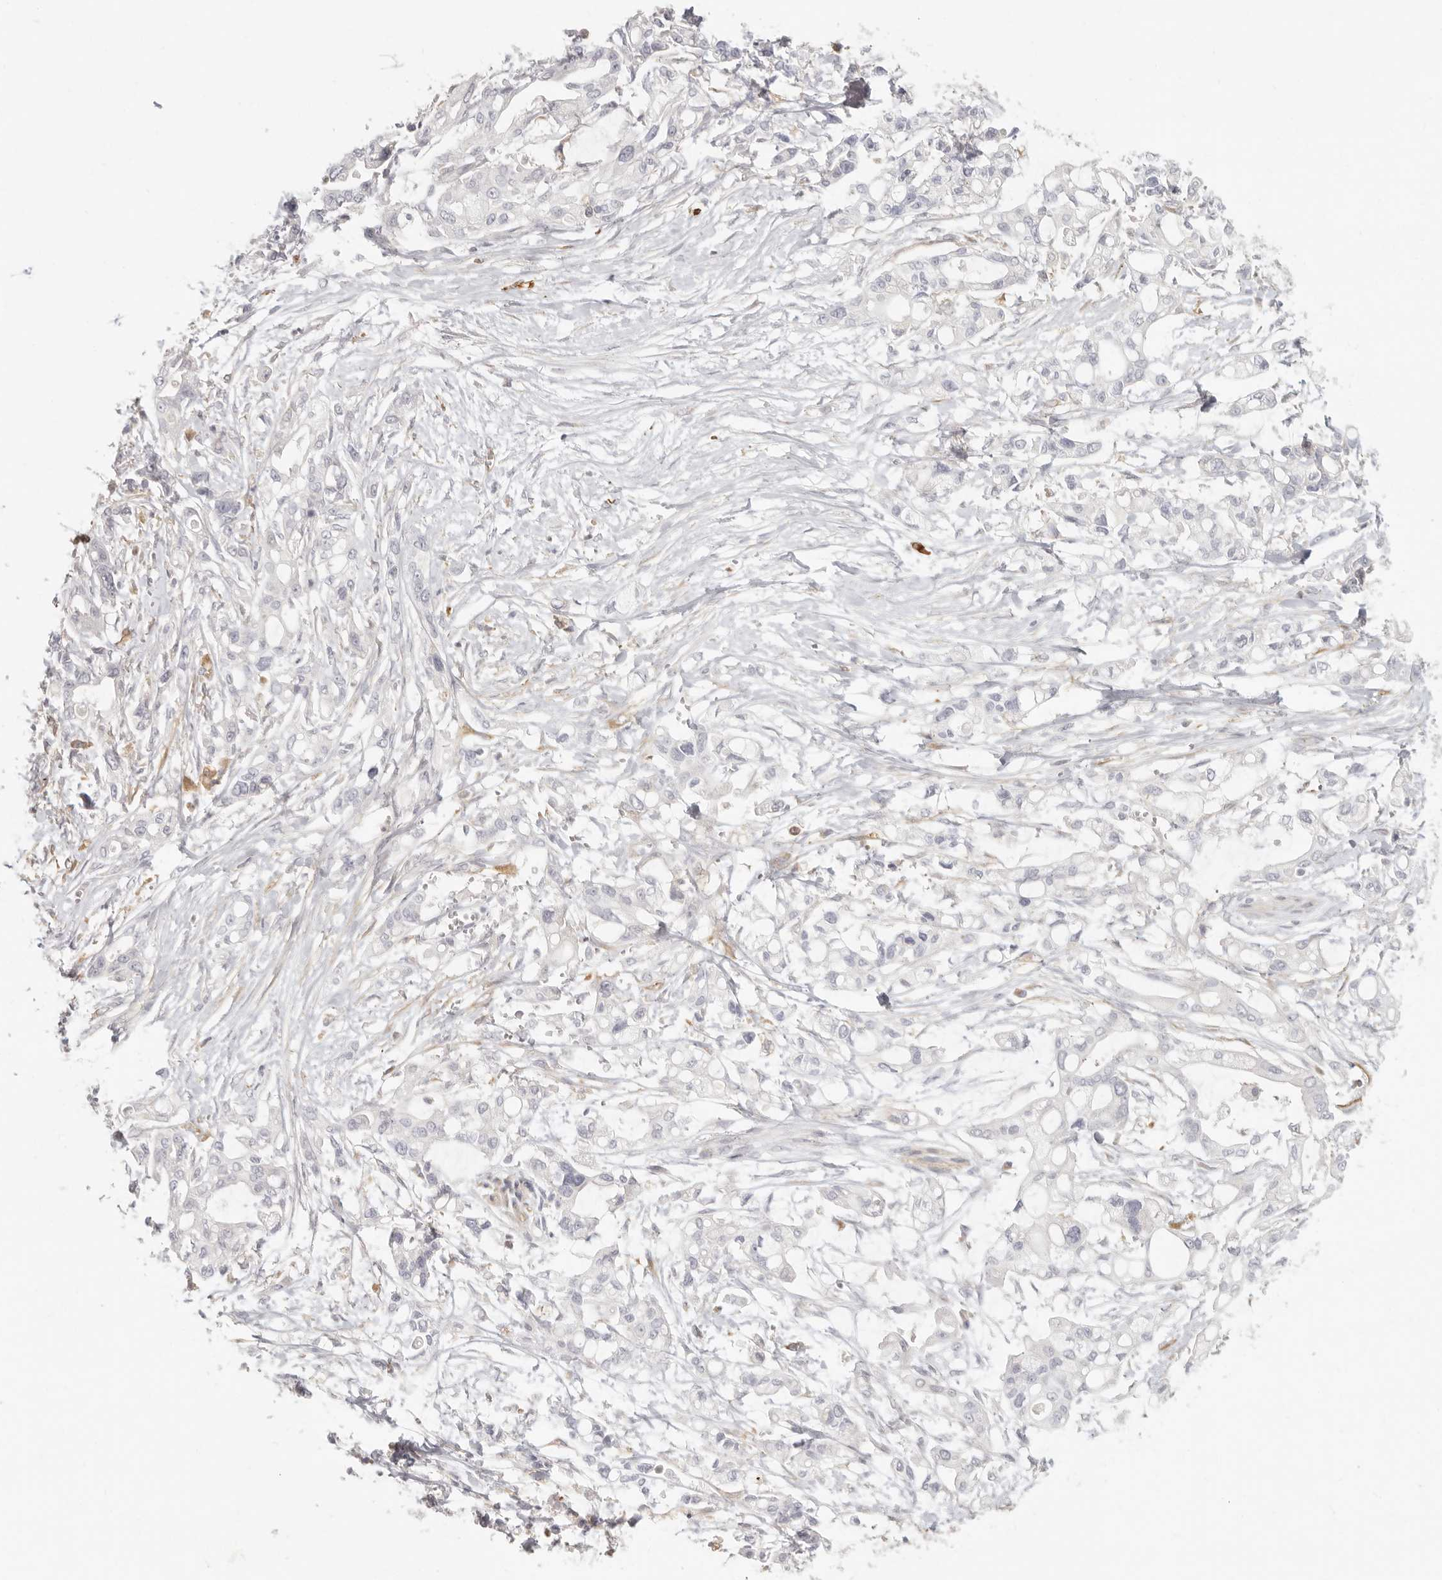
{"staining": {"intensity": "negative", "quantity": "none", "location": "none"}, "tissue": "pancreatic cancer", "cell_type": "Tumor cells", "image_type": "cancer", "snomed": [{"axis": "morphology", "description": "Adenocarcinoma, NOS"}, {"axis": "topography", "description": "Pancreas"}], "caption": "The image reveals no significant staining in tumor cells of pancreatic adenocarcinoma.", "gene": "NIBAN1", "patient": {"sex": "male", "age": 68}}